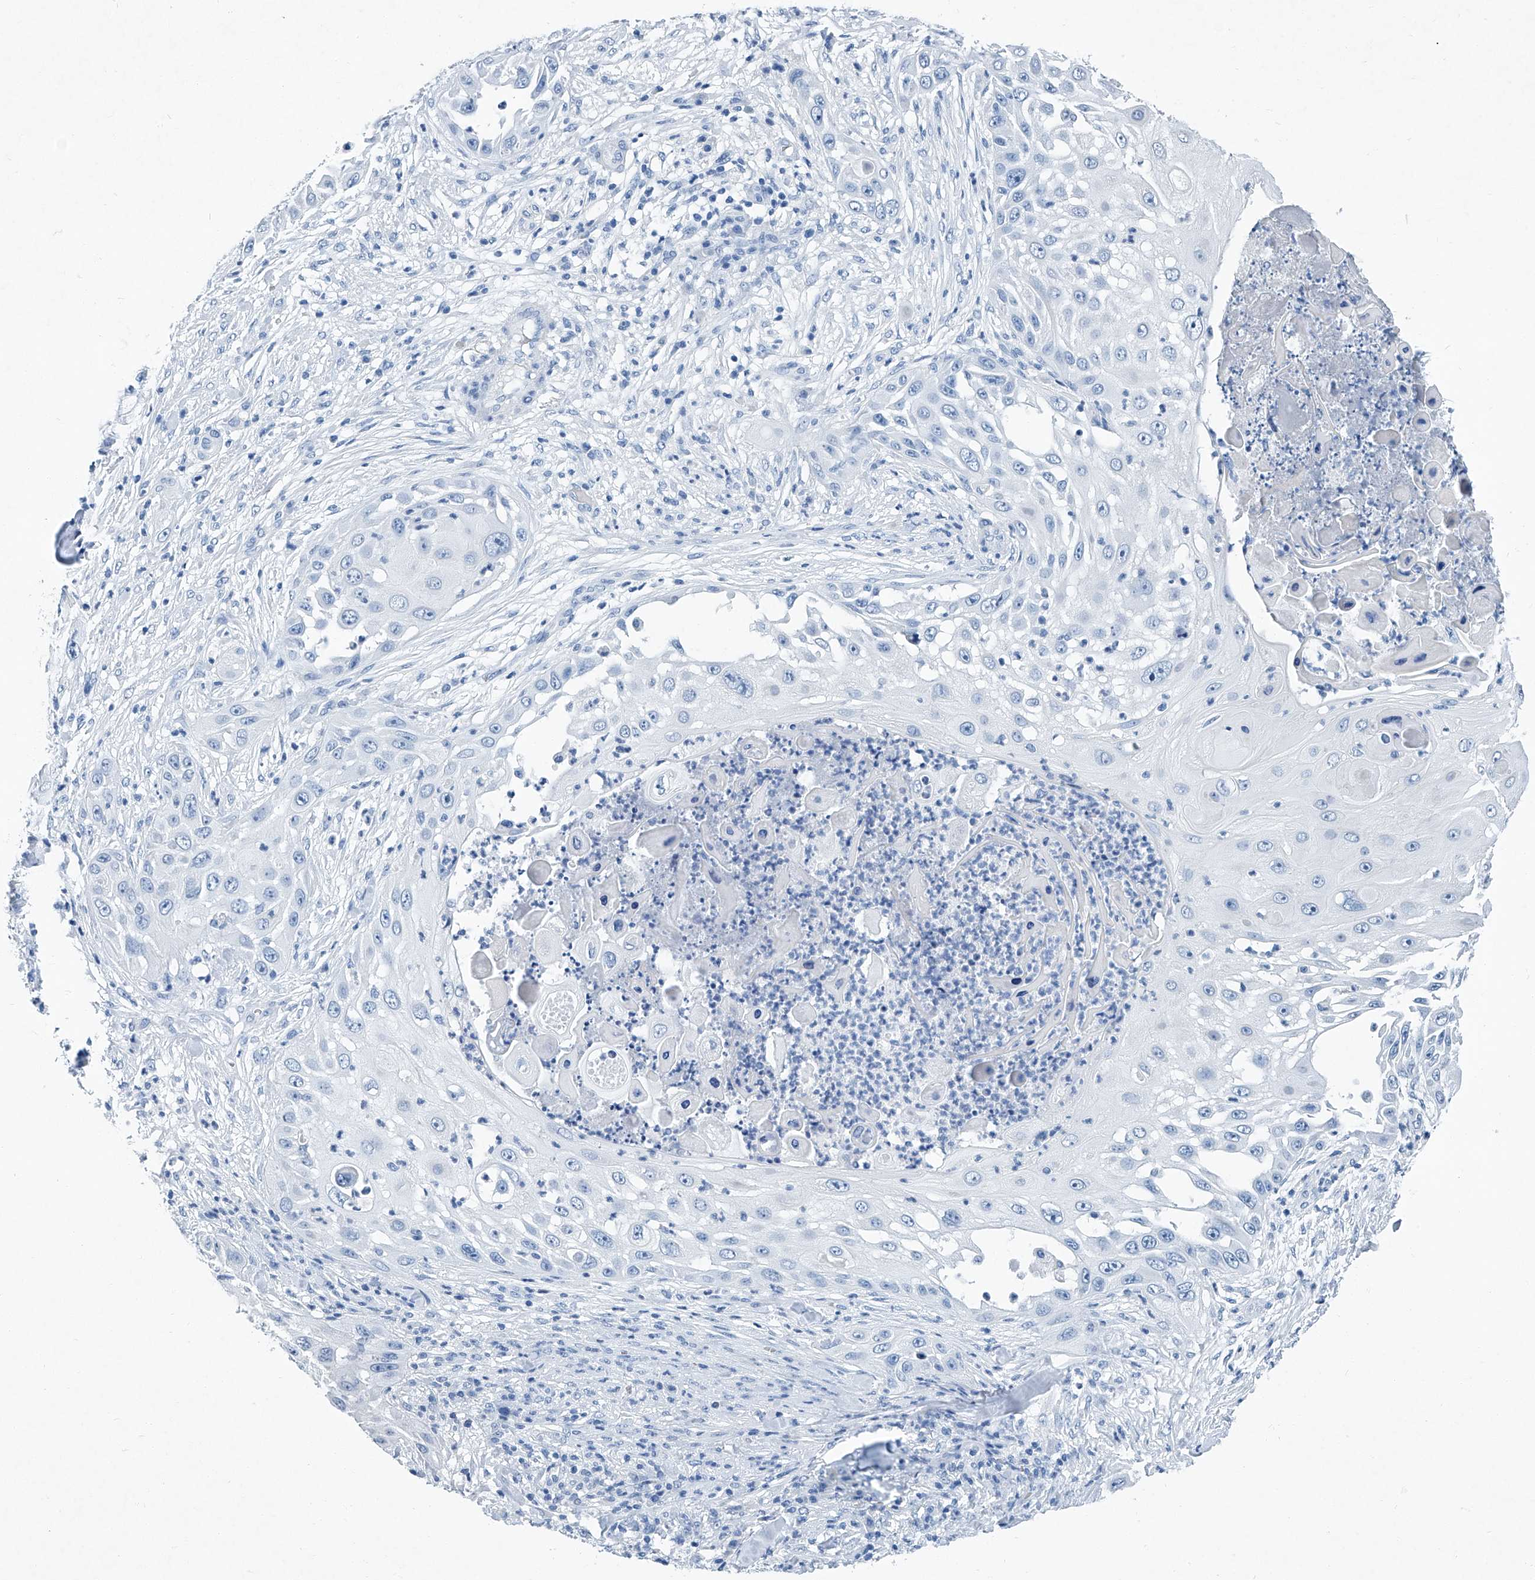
{"staining": {"intensity": "negative", "quantity": "none", "location": "none"}, "tissue": "skin cancer", "cell_type": "Tumor cells", "image_type": "cancer", "snomed": [{"axis": "morphology", "description": "Squamous cell carcinoma, NOS"}, {"axis": "topography", "description": "Skin"}], "caption": "Immunohistochemical staining of human squamous cell carcinoma (skin) demonstrates no significant staining in tumor cells.", "gene": "CYP2A7", "patient": {"sex": "female", "age": 44}}